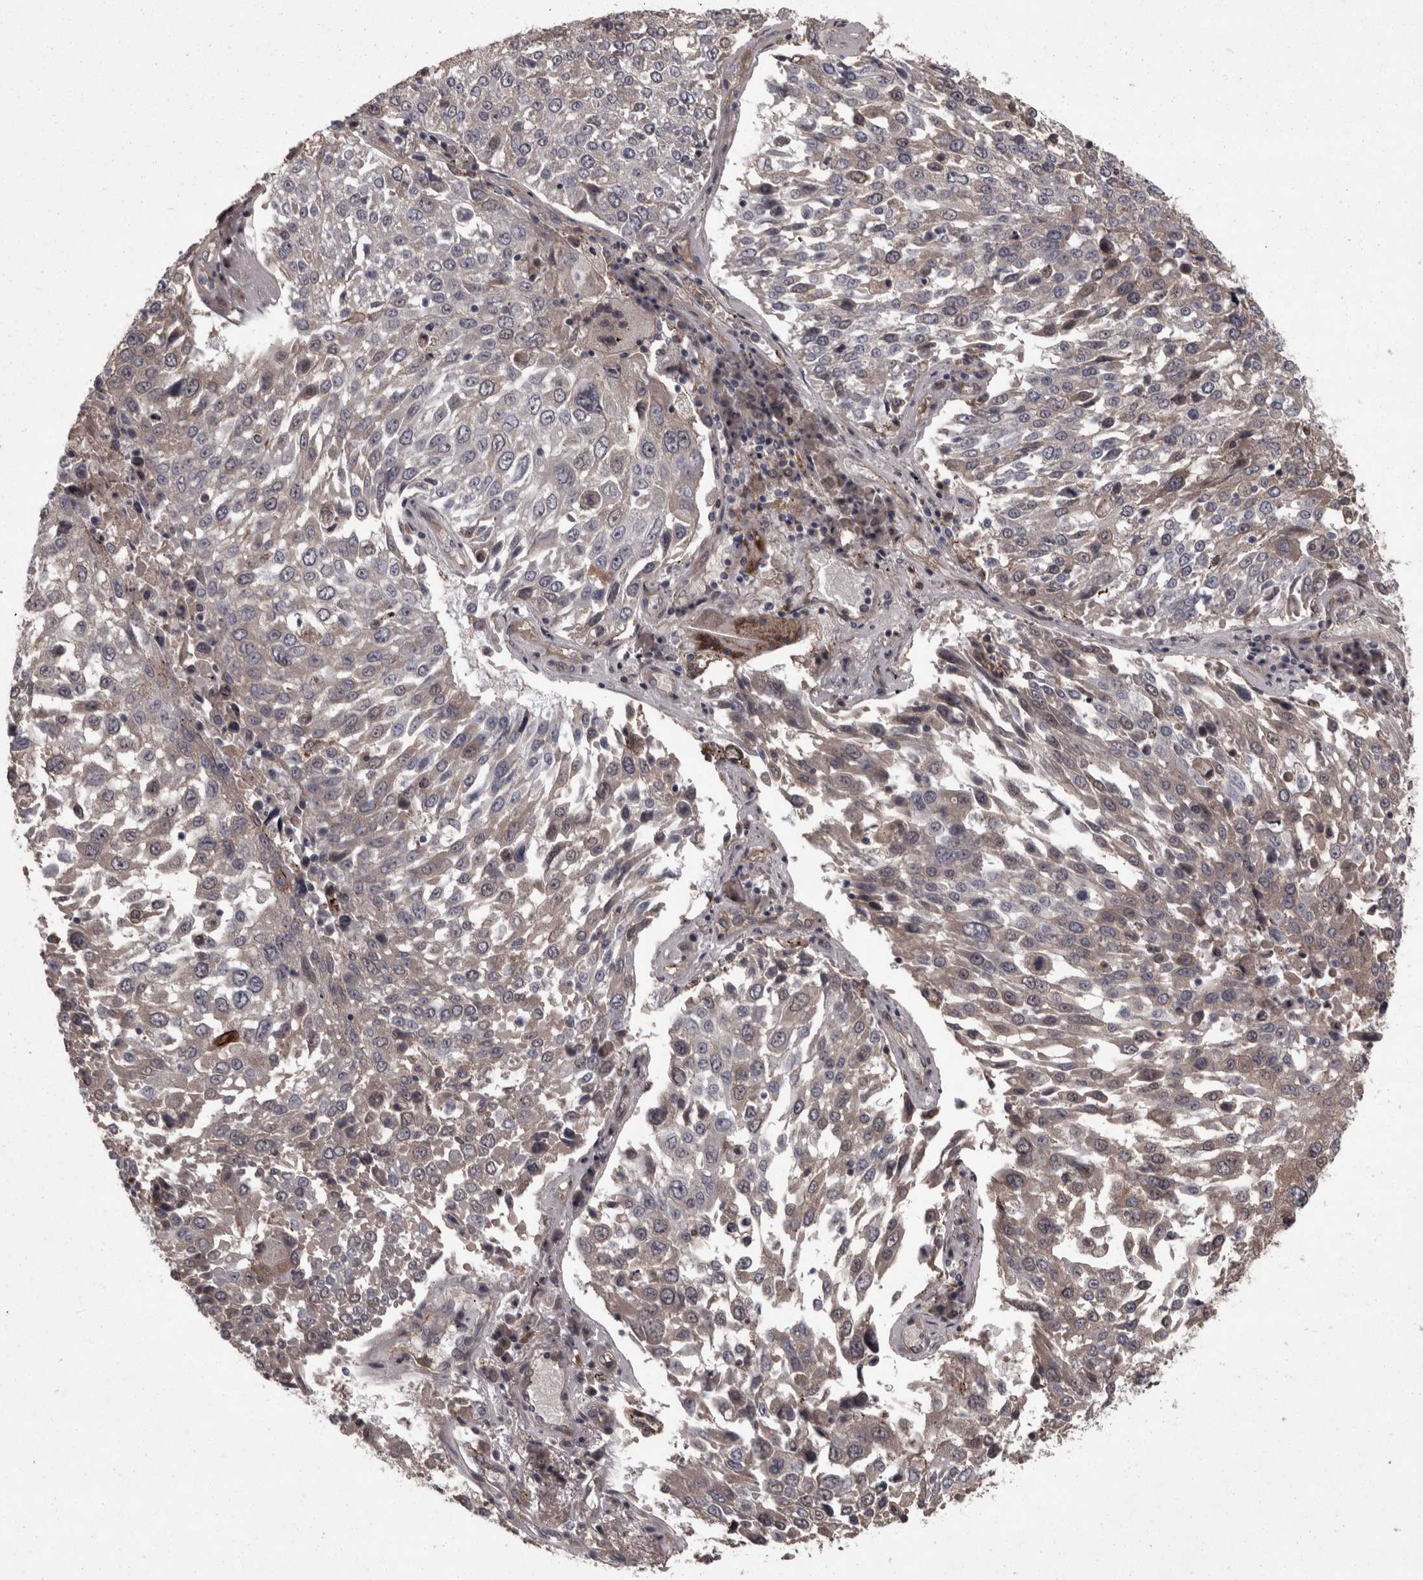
{"staining": {"intensity": "weak", "quantity": "<25%", "location": "cytoplasmic/membranous"}, "tissue": "lung cancer", "cell_type": "Tumor cells", "image_type": "cancer", "snomed": [{"axis": "morphology", "description": "Squamous cell carcinoma, NOS"}, {"axis": "topography", "description": "Lung"}], "caption": "This is a histopathology image of IHC staining of squamous cell carcinoma (lung), which shows no expression in tumor cells.", "gene": "PCDH17", "patient": {"sex": "male", "age": 65}}